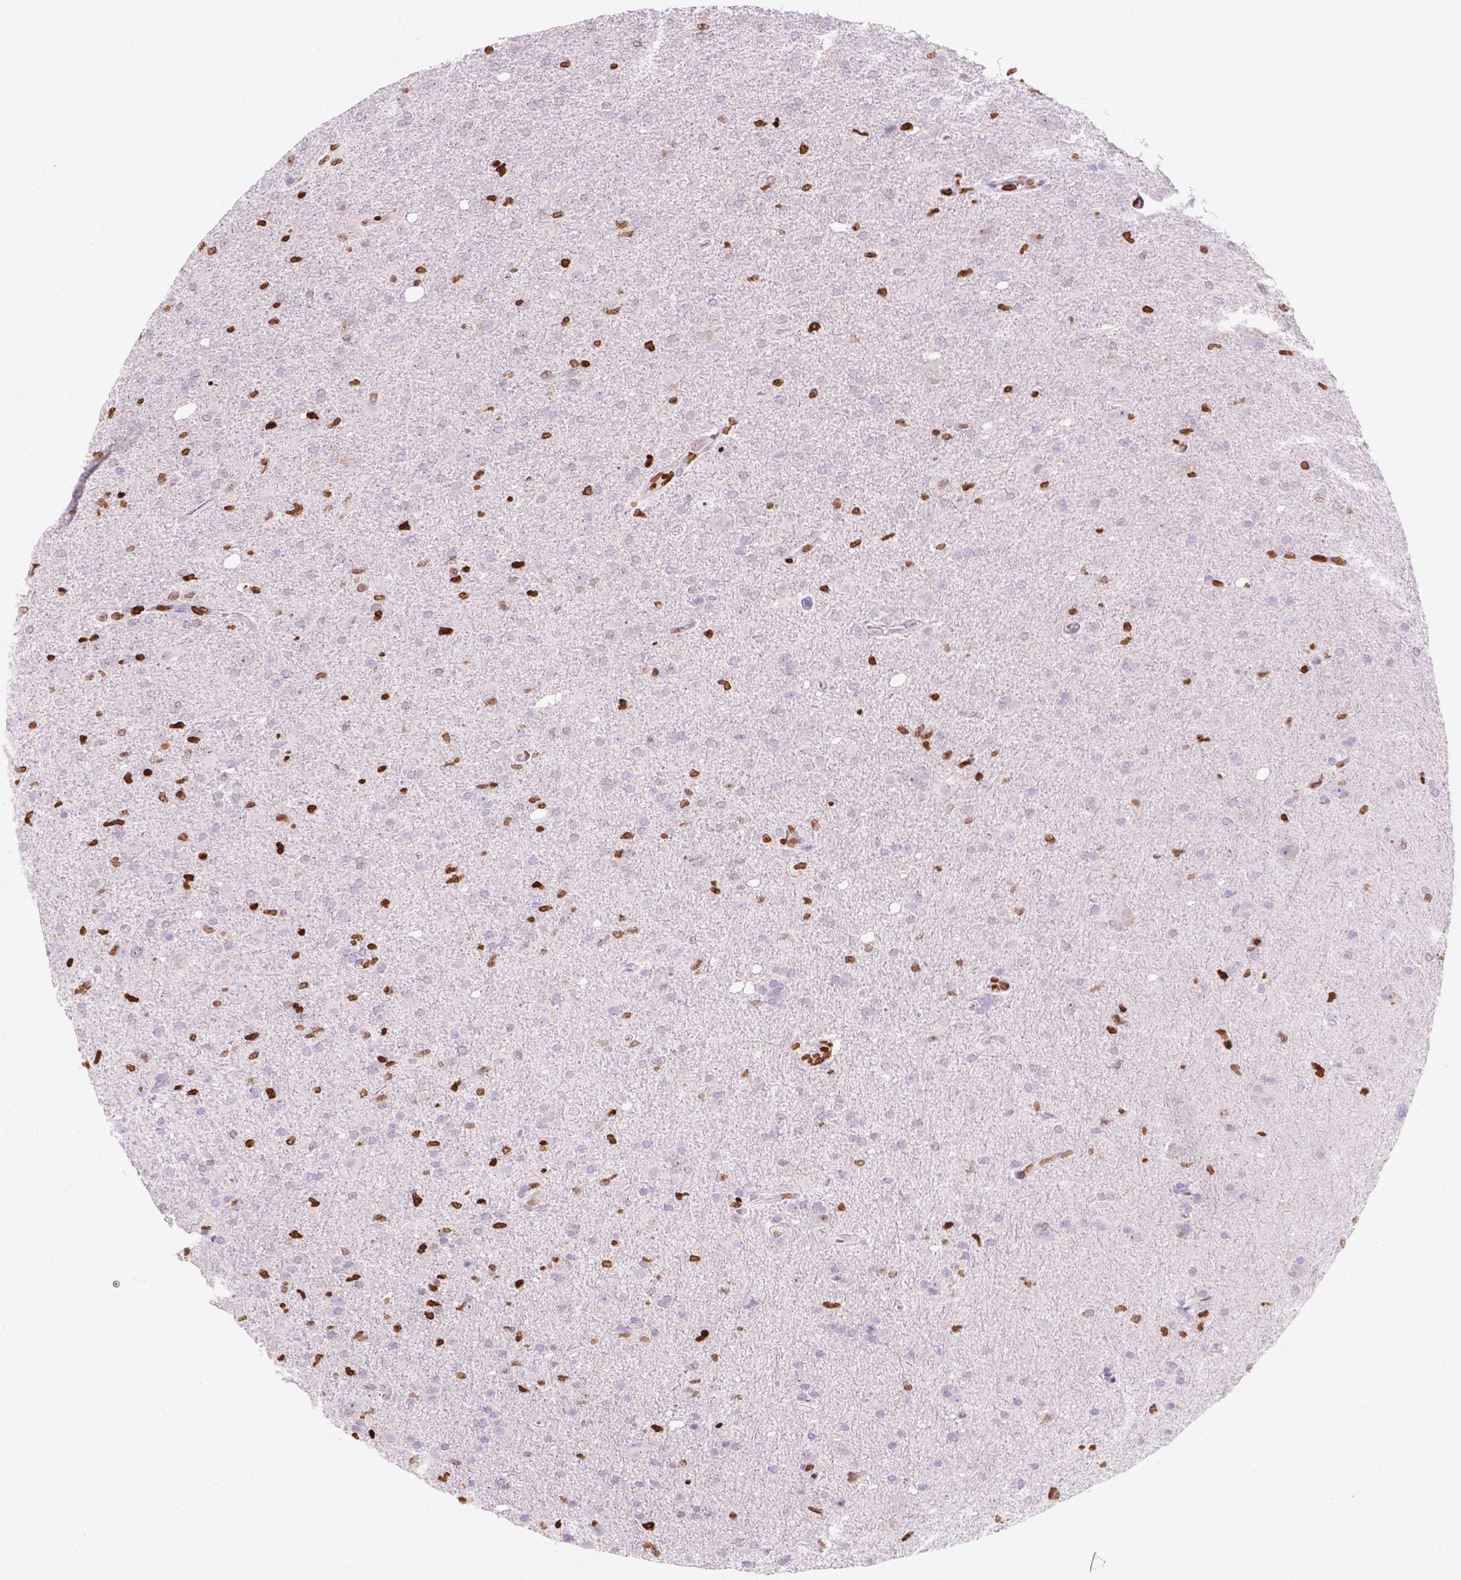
{"staining": {"intensity": "strong", "quantity": "<25%", "location": "nuclear"}, "tissue": "glioma", "cell_type": "Tumor cells", "image_type": "cancer", "snomed": [{"axis": "morphology", "description": "Glioma, malignant, High grade"}, {"axis": "topography", "description": "Cerebral cortex"}], "caption": "Immunohistochemistry image of high-grade glioma (malignant) stained for a protein (brown), which exhibits medium levels of strong nuclear staining in about <25% of tumor cells.", "gene": "CBY3", "patient": {"sex": "male", "age": 70}}